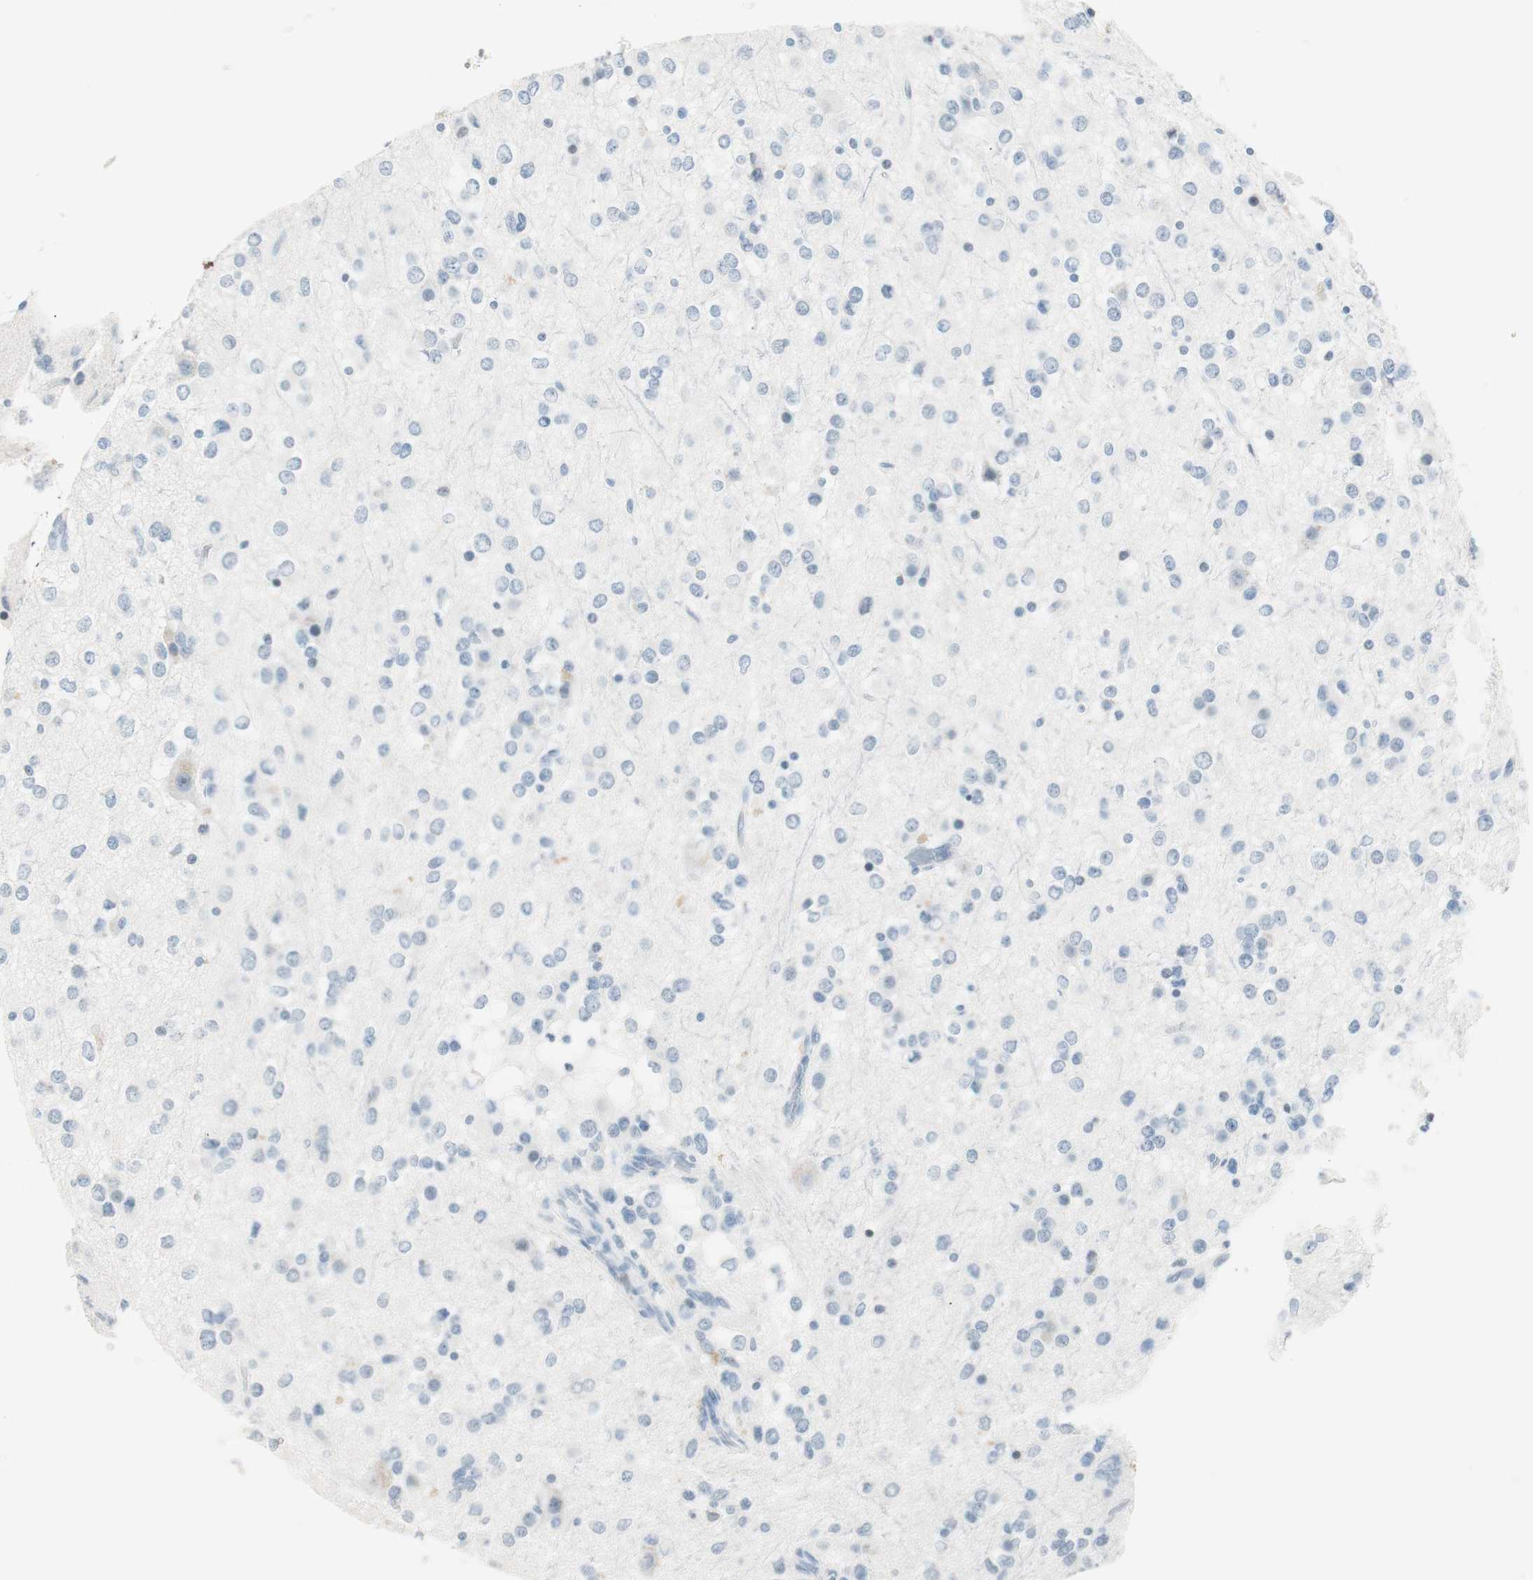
{"staining": {"intensity": "negative", "quantity": "none", "location": "none"}, "tissue": "glioma", "cell_type": "Tumor cells", "image_type": "cancer", "snomed": [{"axis": "morphology", "description": "Glioma, malignant, Low grade"}, {"axis": "topography", "description": "Brain"}], "caption": "There is no significant staining in tumor cells of malignant low-grade glioma. (DAB (3,3'-diaminobenzidine) immunohistochemistry (IHC) with hematoxylin counter stain).", "gene": "HOXB13", "patient": {"sex": "male", "age": 42}}